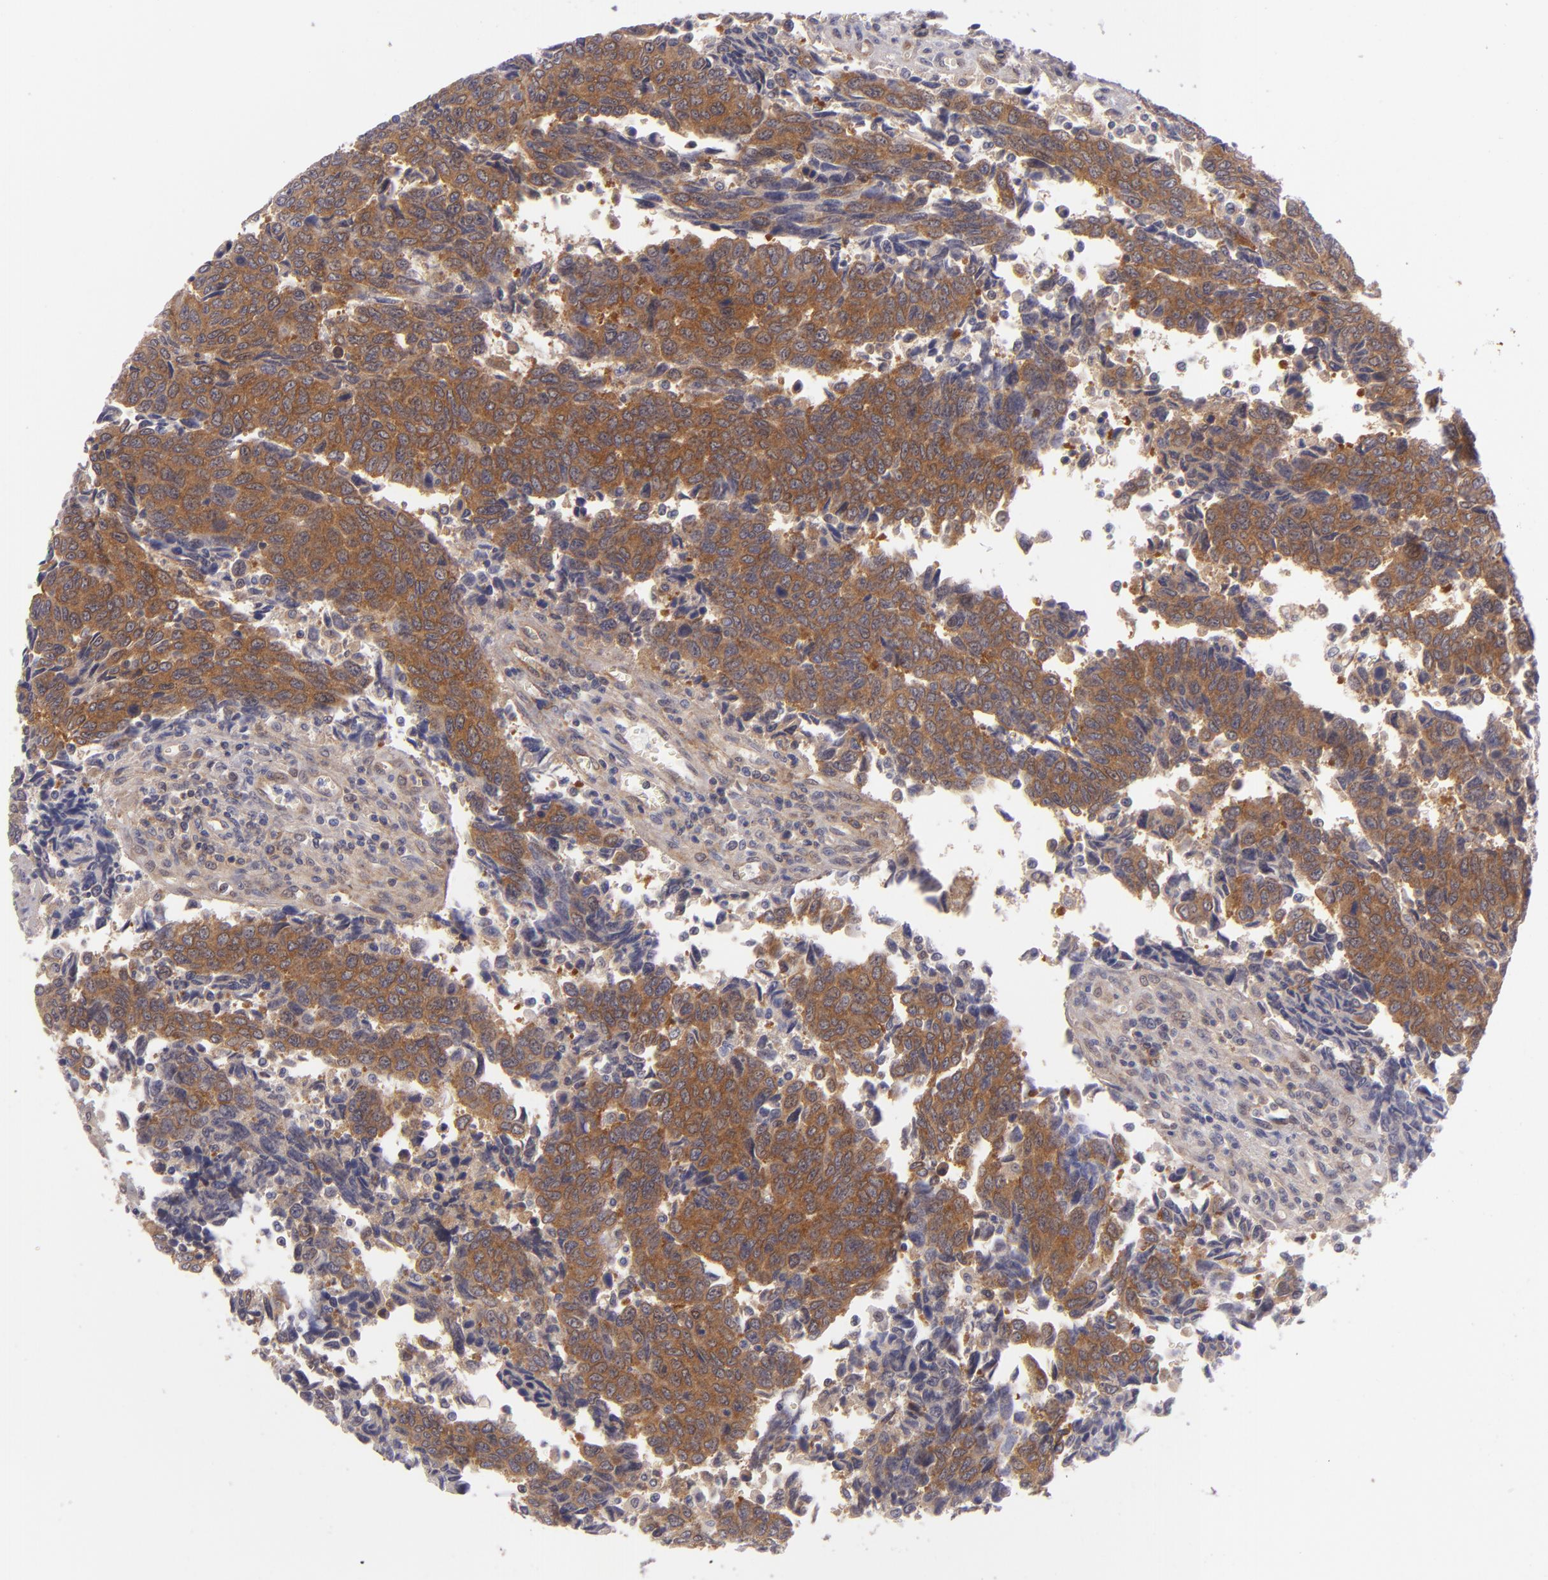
{"staining": {"intensity": "strong", "quantity": ">75%", "location": "cytoplasmic/membranous"}, "tissue": "urothelial cancer", "cell_type": "Tumor cells", "image_type": "cancer", "snomed": [{"axis": "morphology", "description": "Urothelial carcinoma, High grade"}, {"axis": "topography", "description": "Urinary bladder"}], "caption": "A micrograph of human urothelial carcinoma (high-grade) stained for a protein shows strong cytoplasmic/membranous brown staining in tumor cells.", "gene": "PTPN13", "patient": {"sex": "male", "age": 86}}